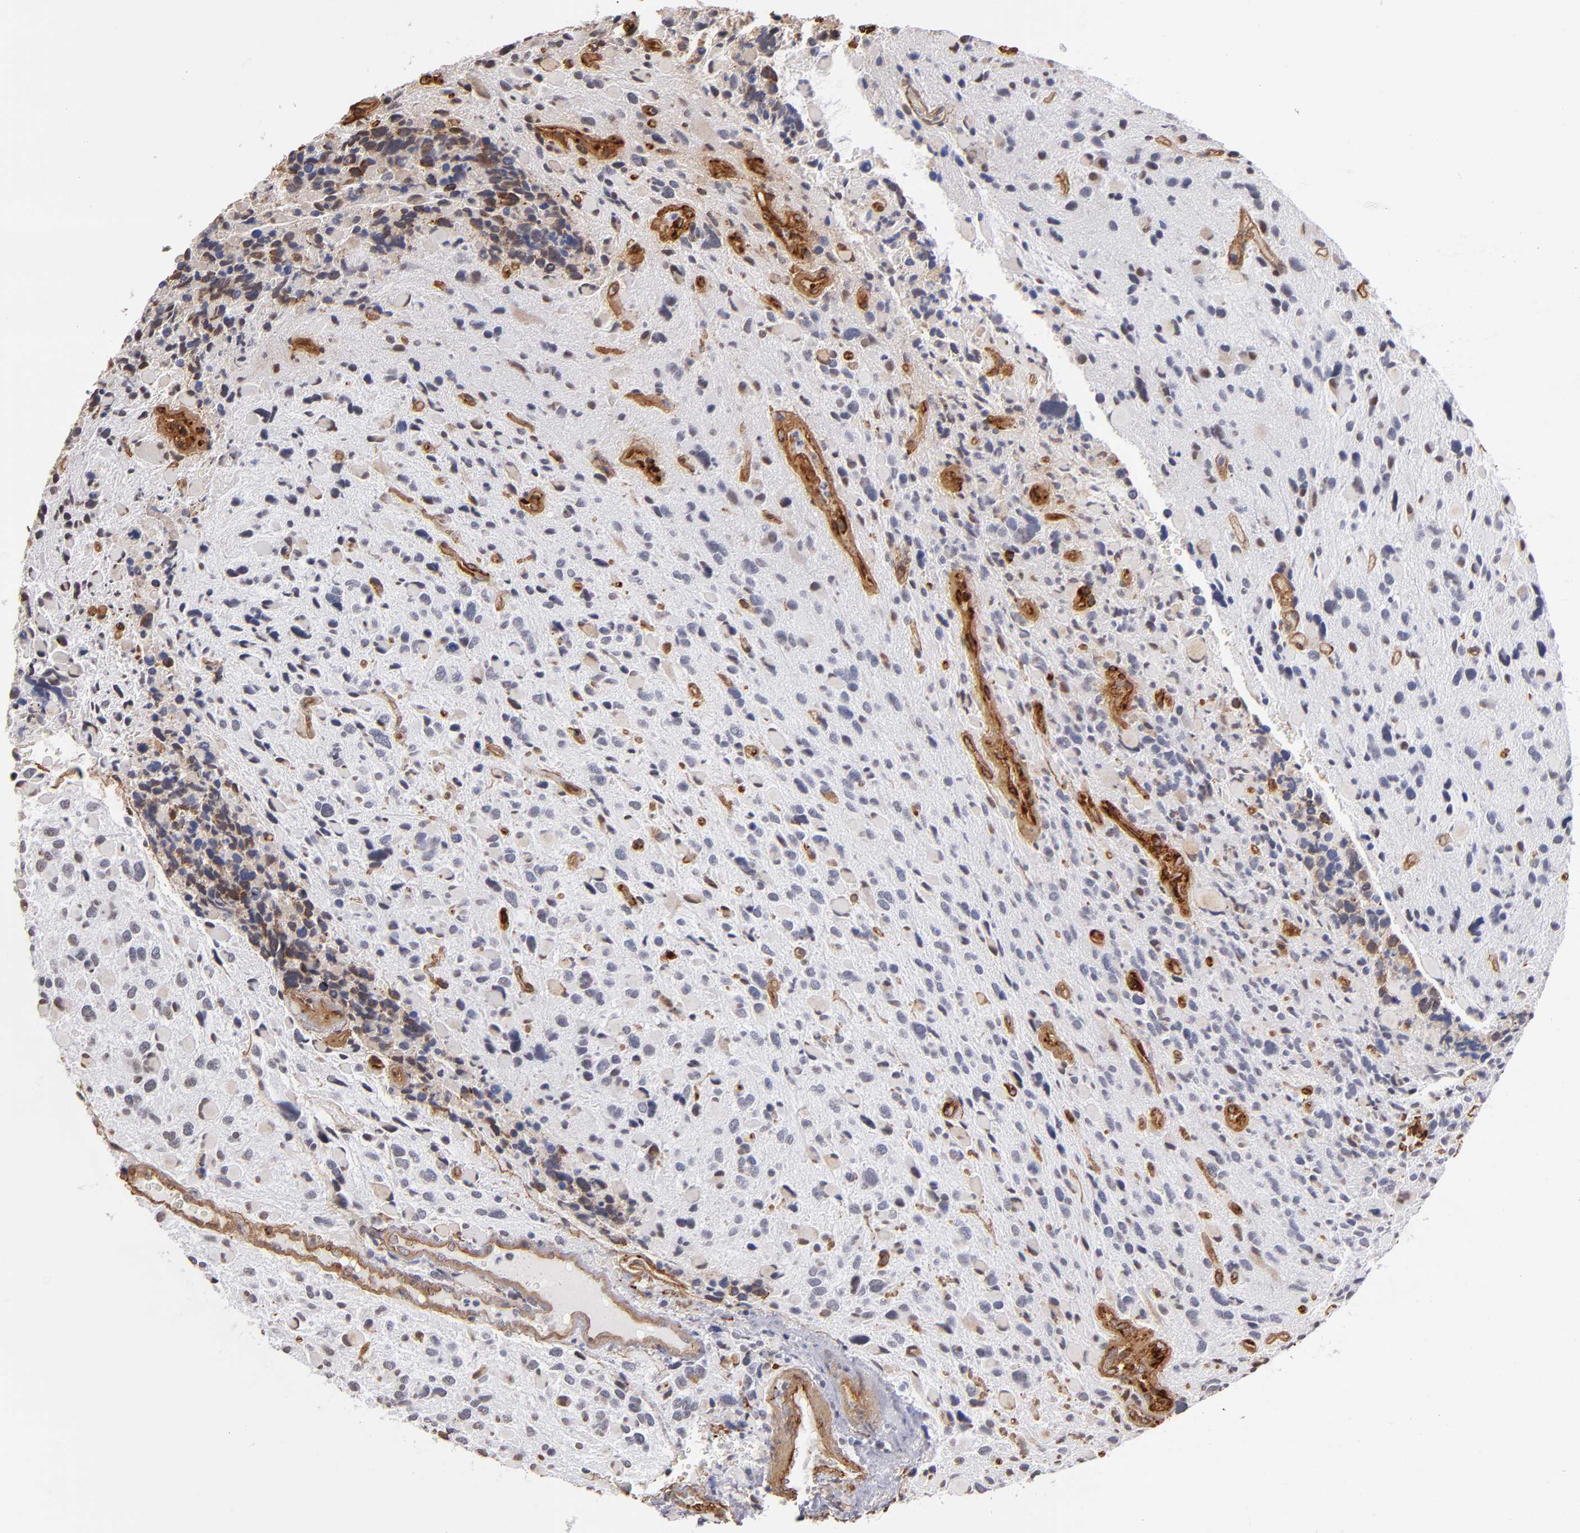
{"staining": {"intensity": "negative", "quantity": "none", "location": "none"}, "tissue": "glioma", "cell_type": "Tumor cells", "image_type": "cancer", "snomed": [{"axis": "morphology", "description": "Glioma, malignant, High grade"}, {"axis": "topography", "description": "Brain"}], "caption": "An image of glioma stained for a protein reveals no brown staining in tumor cells. The staining is performed using DAB (3,3'-diaminobenzidine) brown chromogen with nuclei counter-stained in using hematoxylin.", "gene": "LAMC1", "patient": {"sex": "female", "age": 37}}